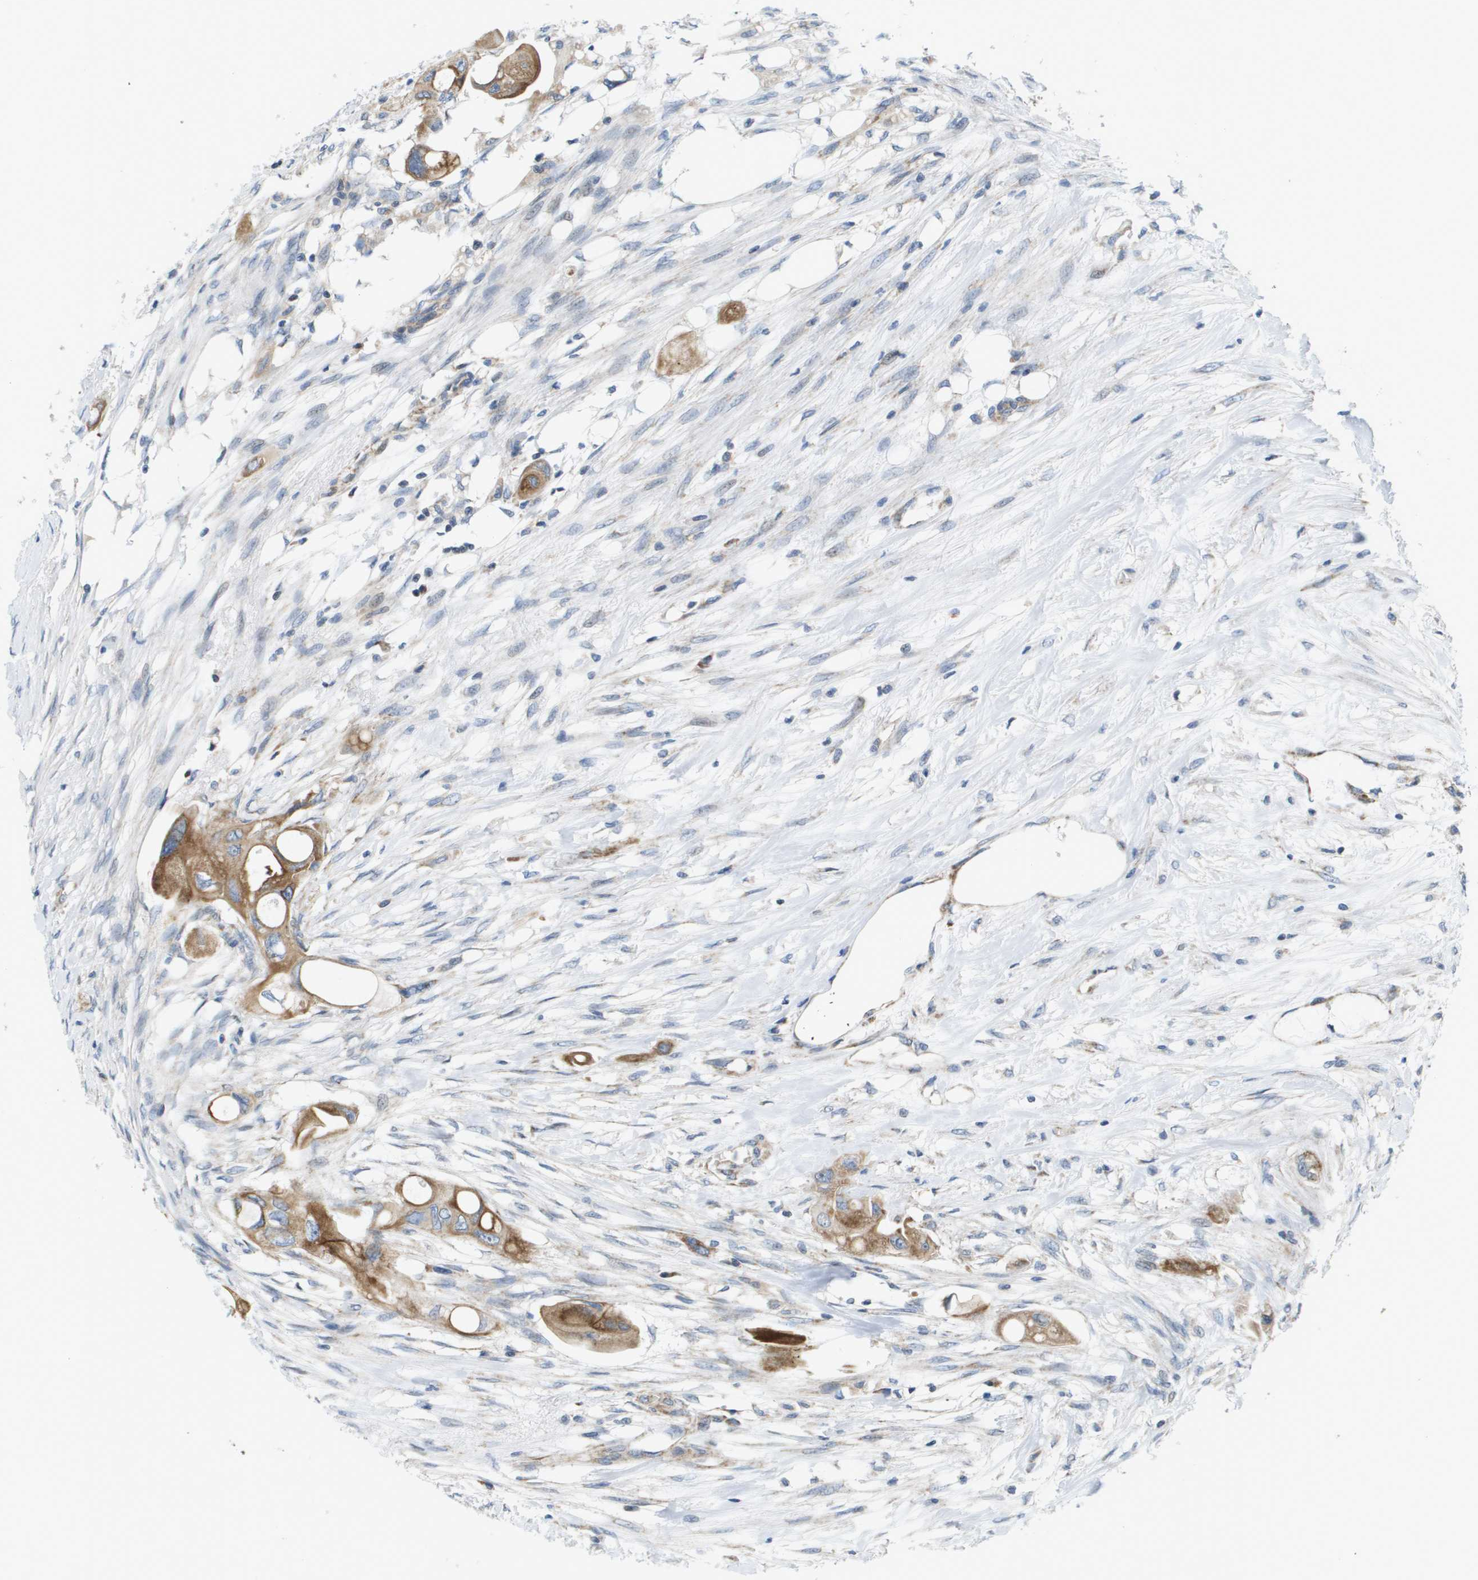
{"staining": {"intensity": "moderate", "quantity": ">75%", "location": "cytoplasmic/membranous"}, "tissue": "colorectal cancer", "cell_type": "Tumor cells", "image_type": "cancer", "snomed": [{"axis": "morphology", "description": "Adenocarcinoma, NOS"}, {"axis": "topography", "description": "Colon"}], "caption": "A photomicrograph showing moderate cytoplasmic/membranous staining in approximately >75% of tumor cells in colorectal adenocarcinoma, as visualized by brown immunohistochemical staining.", "gene": "KRT23", "patient": {"sex": "female", "age": 57}}